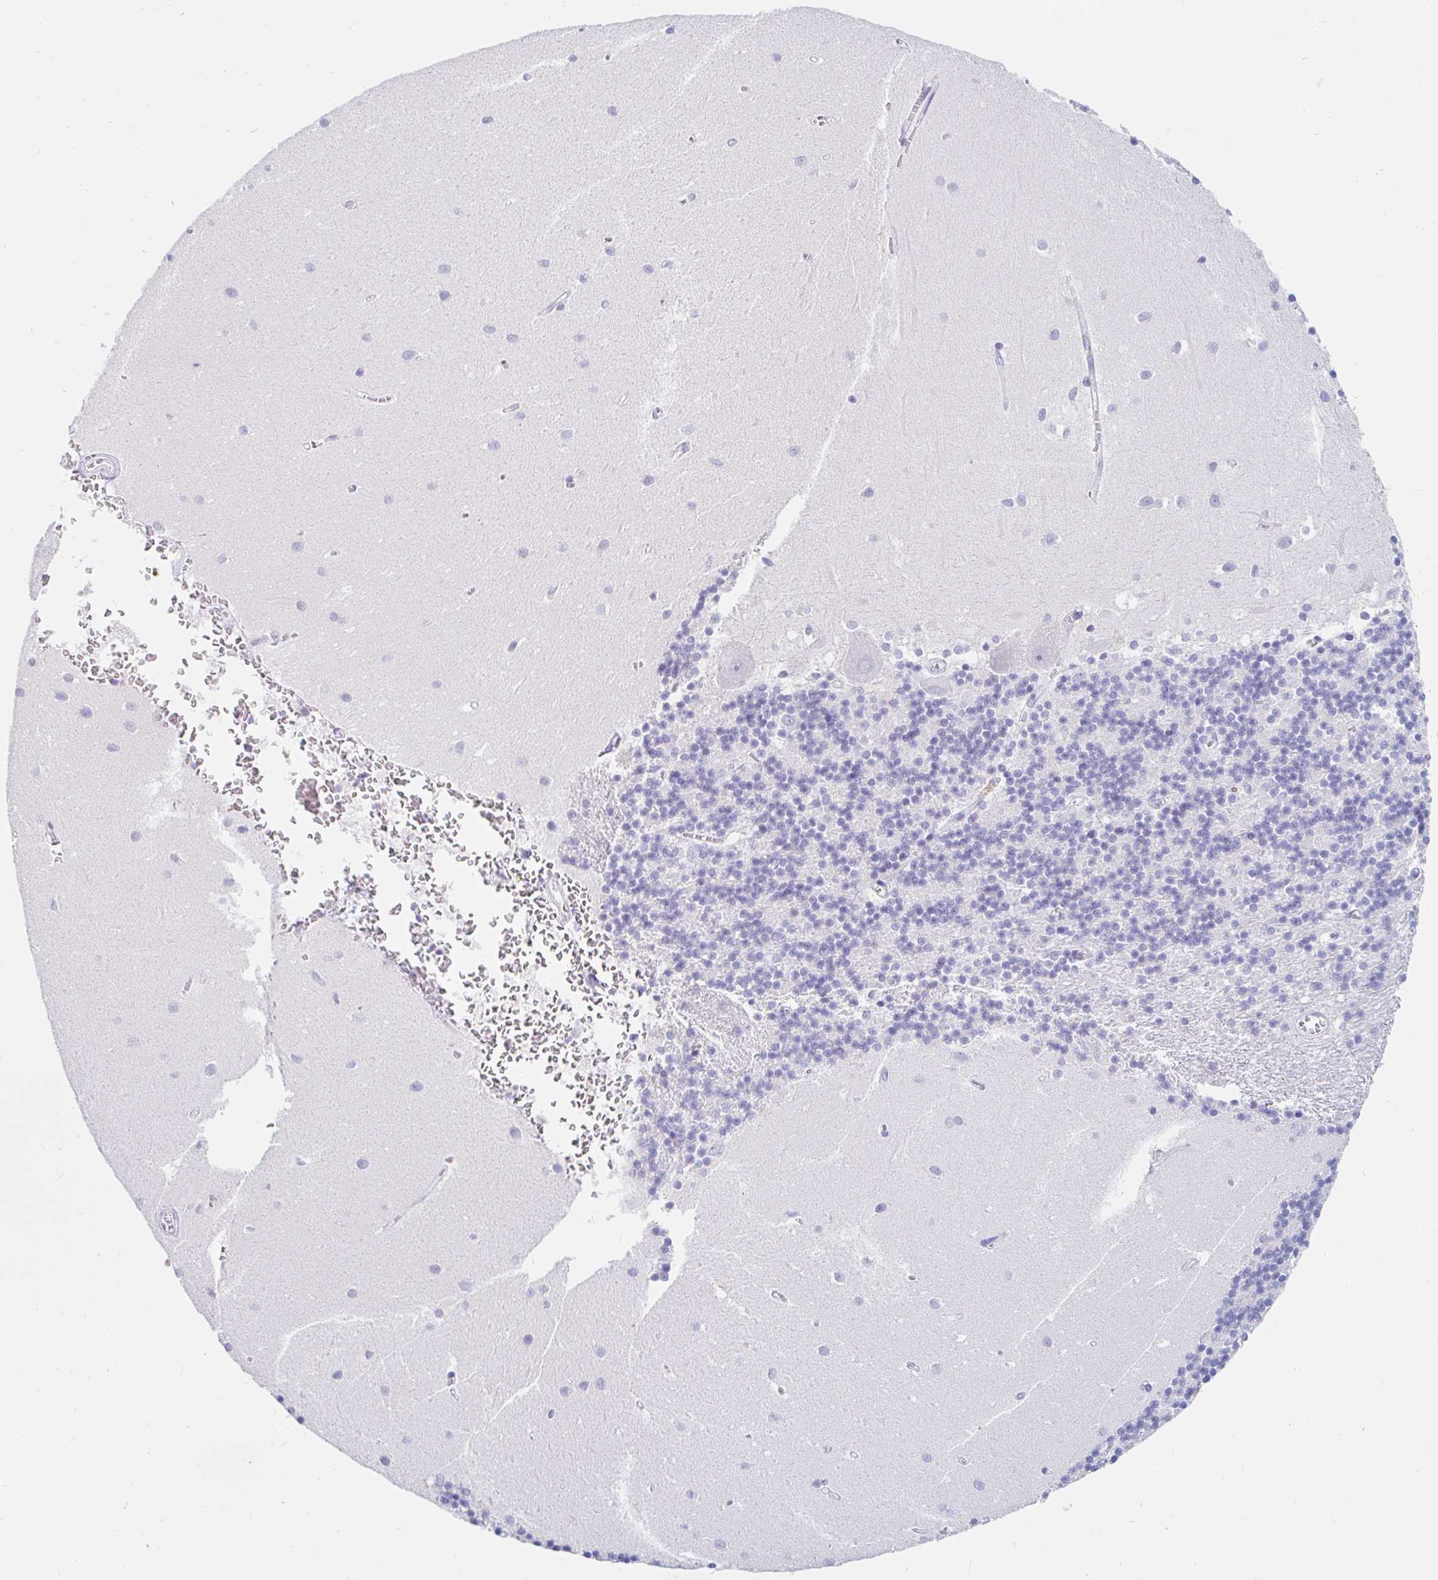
{"staining": {"intensity": "negative", "quantity": "none", "location": "none"}, "tissue": "cerebellum", "cell_type": "Cells in granular layer", "image_type": "normal", "snomed": [{"axis": "morphology", "description": "Normal tissue, NOS"}, {"axis": "topography", "description": "Cerebellum"}], "caption": "The IHC image has no significant staining in cells in granular layer of cerebellum. The staining is performed using DAB (3,3'-diaminobenzidine) brown chromogen with nuclei counter-stained in using hematoxylin.", "gene": "TEX44", "patient": {"sex": "male", "age": 54}}